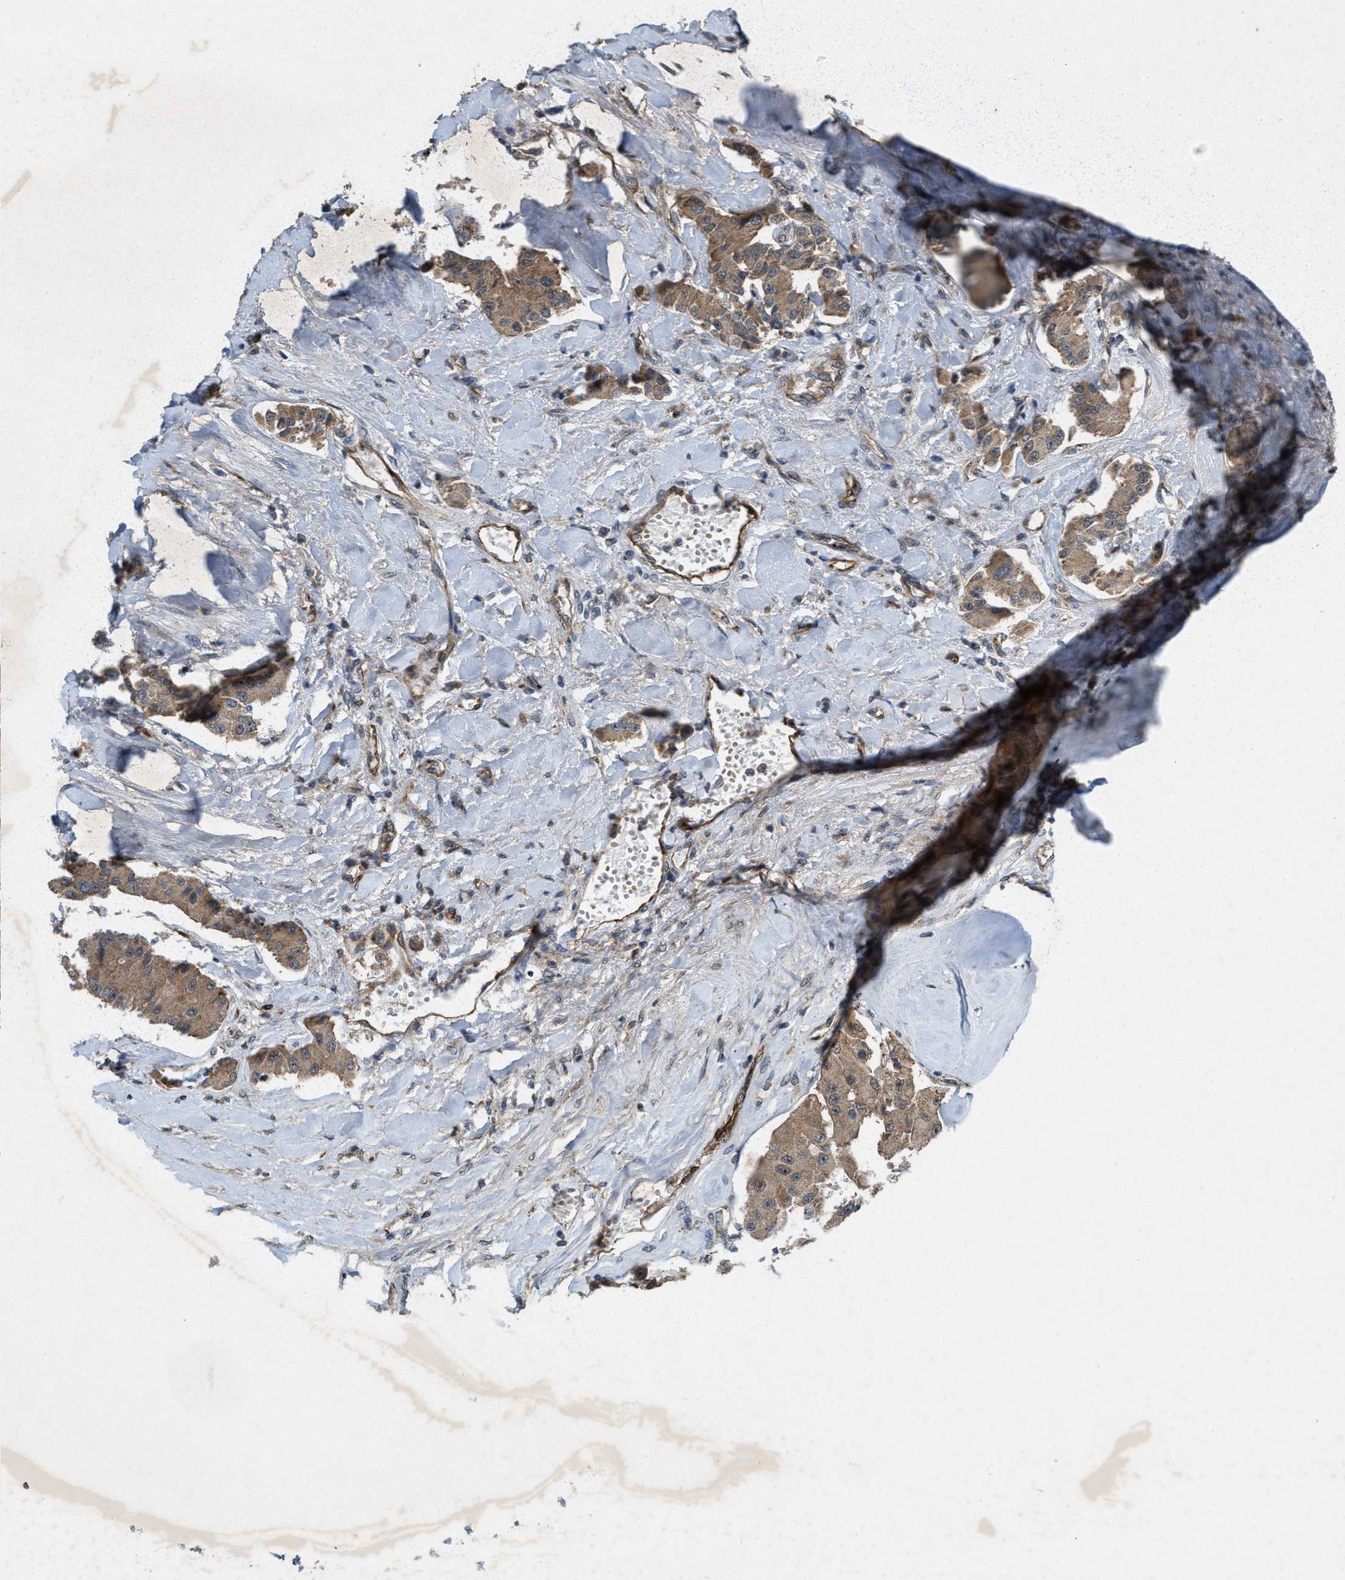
{"staining": {"intensity": "moderate", "quantity": ">75%", "location": "cytoplasmic/membranous"}, "tissue": "carcinoid", "cell_type": "Tumor cells", "image_type": "cancer", "snomed": [{"axis": "morphology", "description": "Carcinoid, malignant, NOS"}, {"axis": "topography", "description": "Pancreas"}], "caption": "Carcinoid stained for a protein exhibits moderate cytoplasmic/membranous positivity in tumor cells. (brown staining indicates protein expression, while blue staining denotes nuclei).", "gene": "ARHGEF5", "patient": {"sex": "male", "age": 41}}